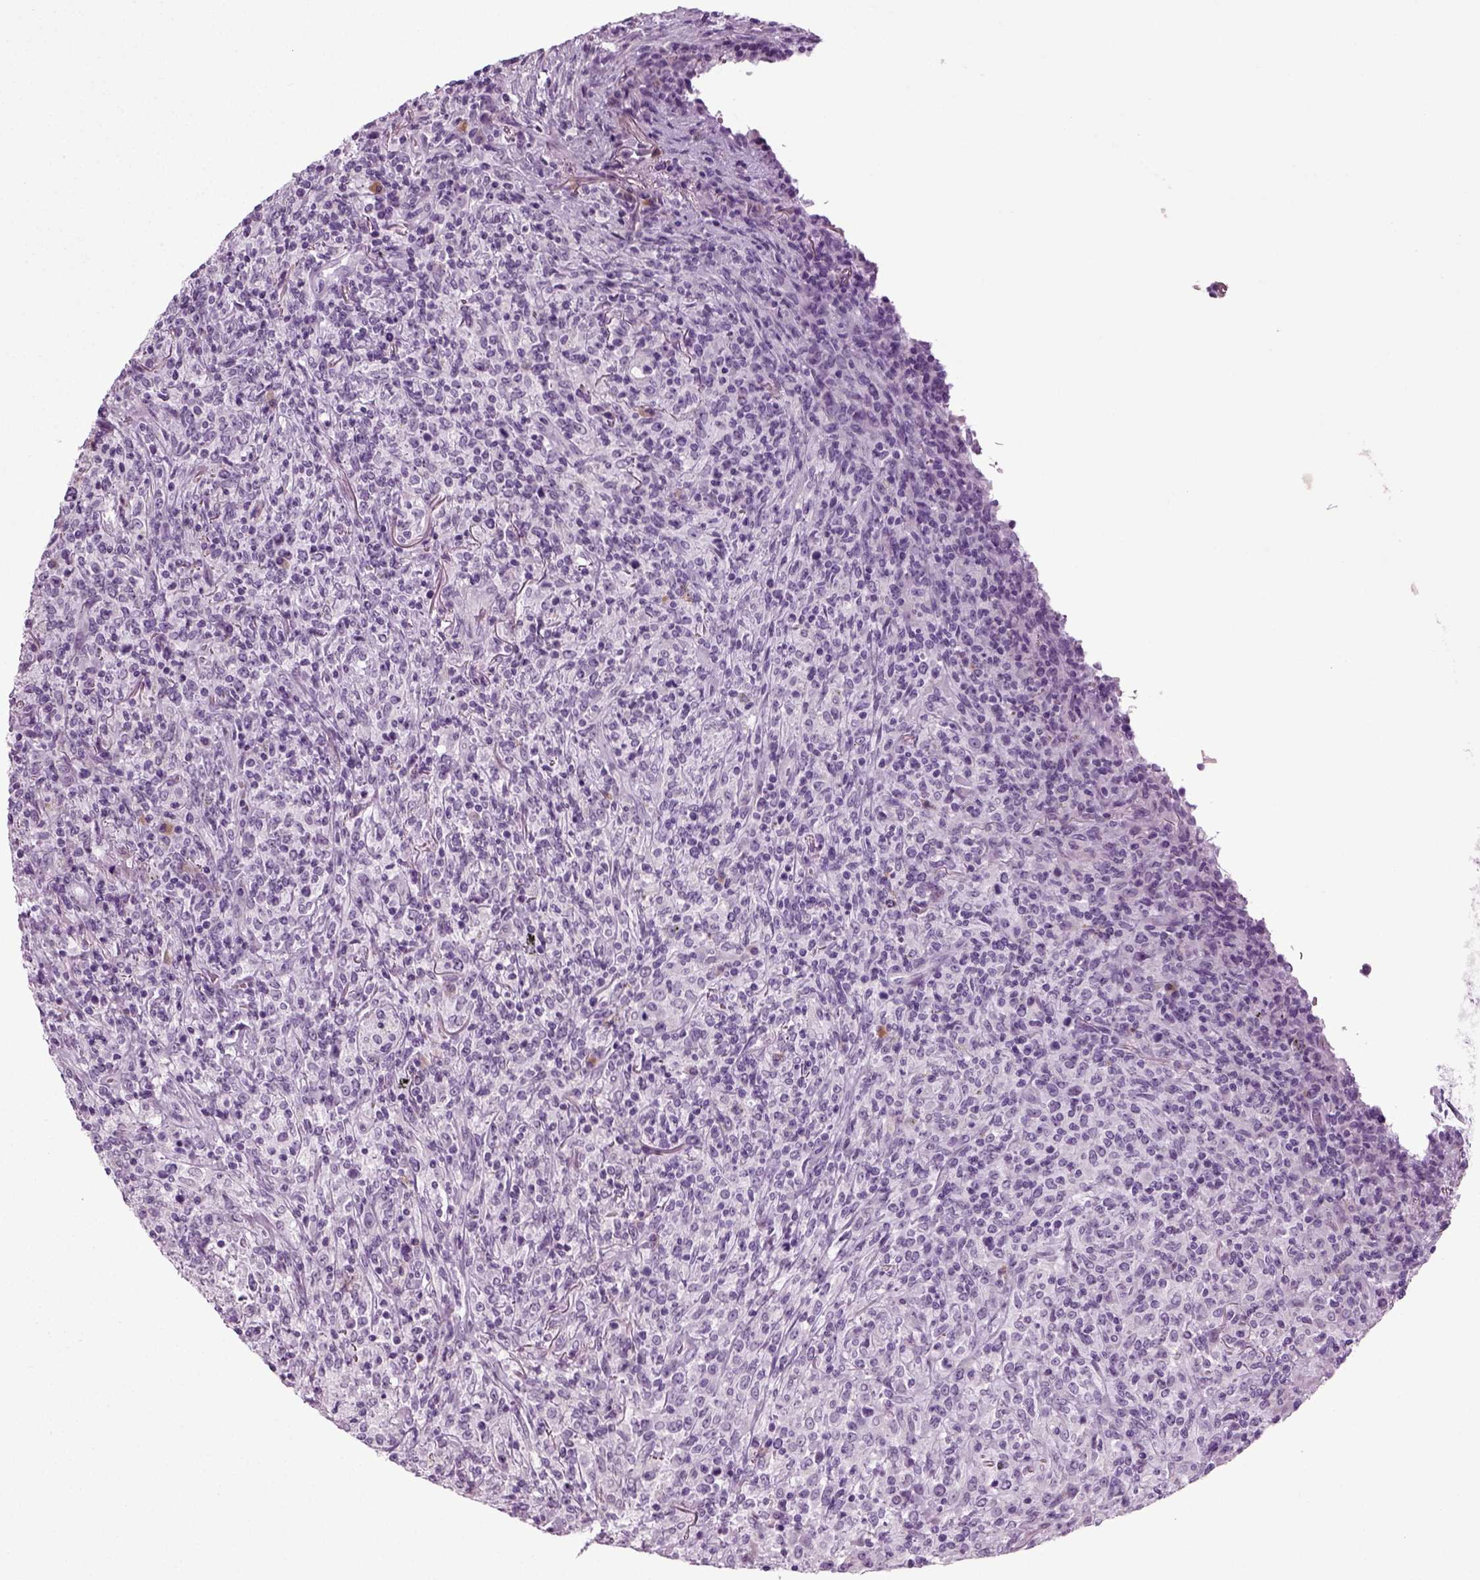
{"staining": {"intensity": "negative", "quantity": "none", "location": "none"}, "tissue": "lymphoma", "cell_type": "Tumor cells", "image_type": "cancer", "snomed": [{"axis": "morphology", "description": "Malignant lymphoma, non-Hodgkin's type, High grade"}, {"axis": "topography", "description": "Lung"}], "caption": "DAB (3,3'-diaminobenzidine) immunohistochemical staining of human high-grade malignant lymphoma, non-Hodgkin's type demonstrates no significant expression in tumor cells.", "gene": "PRLH", "patient": {"sex": "male", "age": 79}}